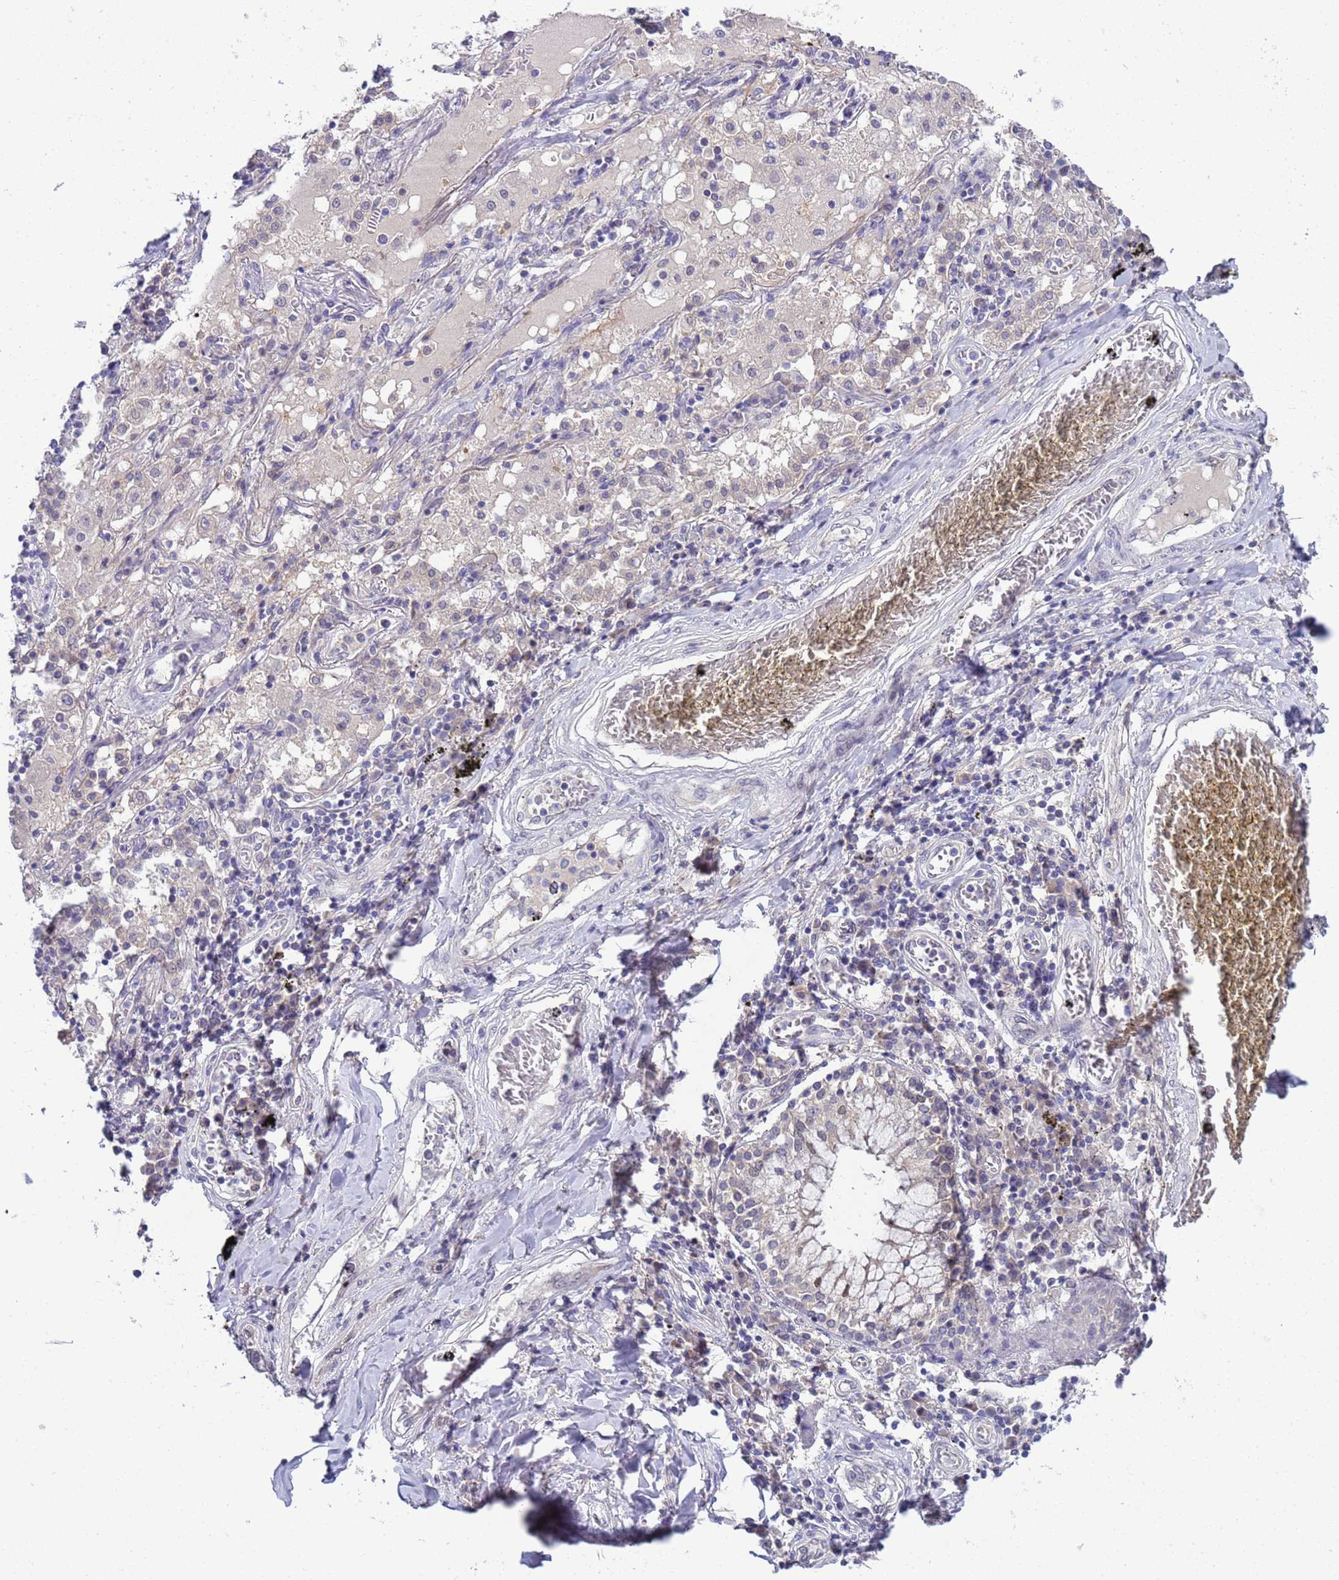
{"staining": {"intensity": "negative", "quantity": "none", "location": "none"}, "tissue": "lung cancer", "cell_type": "Tumor cells", "image_type": "cancer", "snomed": [{"axis": "morphology", "description": "Squamous cell carcinoma, NOS"}, {"axis": "topography", "description": "Lung"}], "caption": "DAB (3,3'-diaminobenzidine) immunohistochemical staining of lung cancer (squamous cell carcinoma) reveals no significant positivity in tumor cells.", "gene": "TRMT10A", "patient": {"sex": "male", "age": 65}}